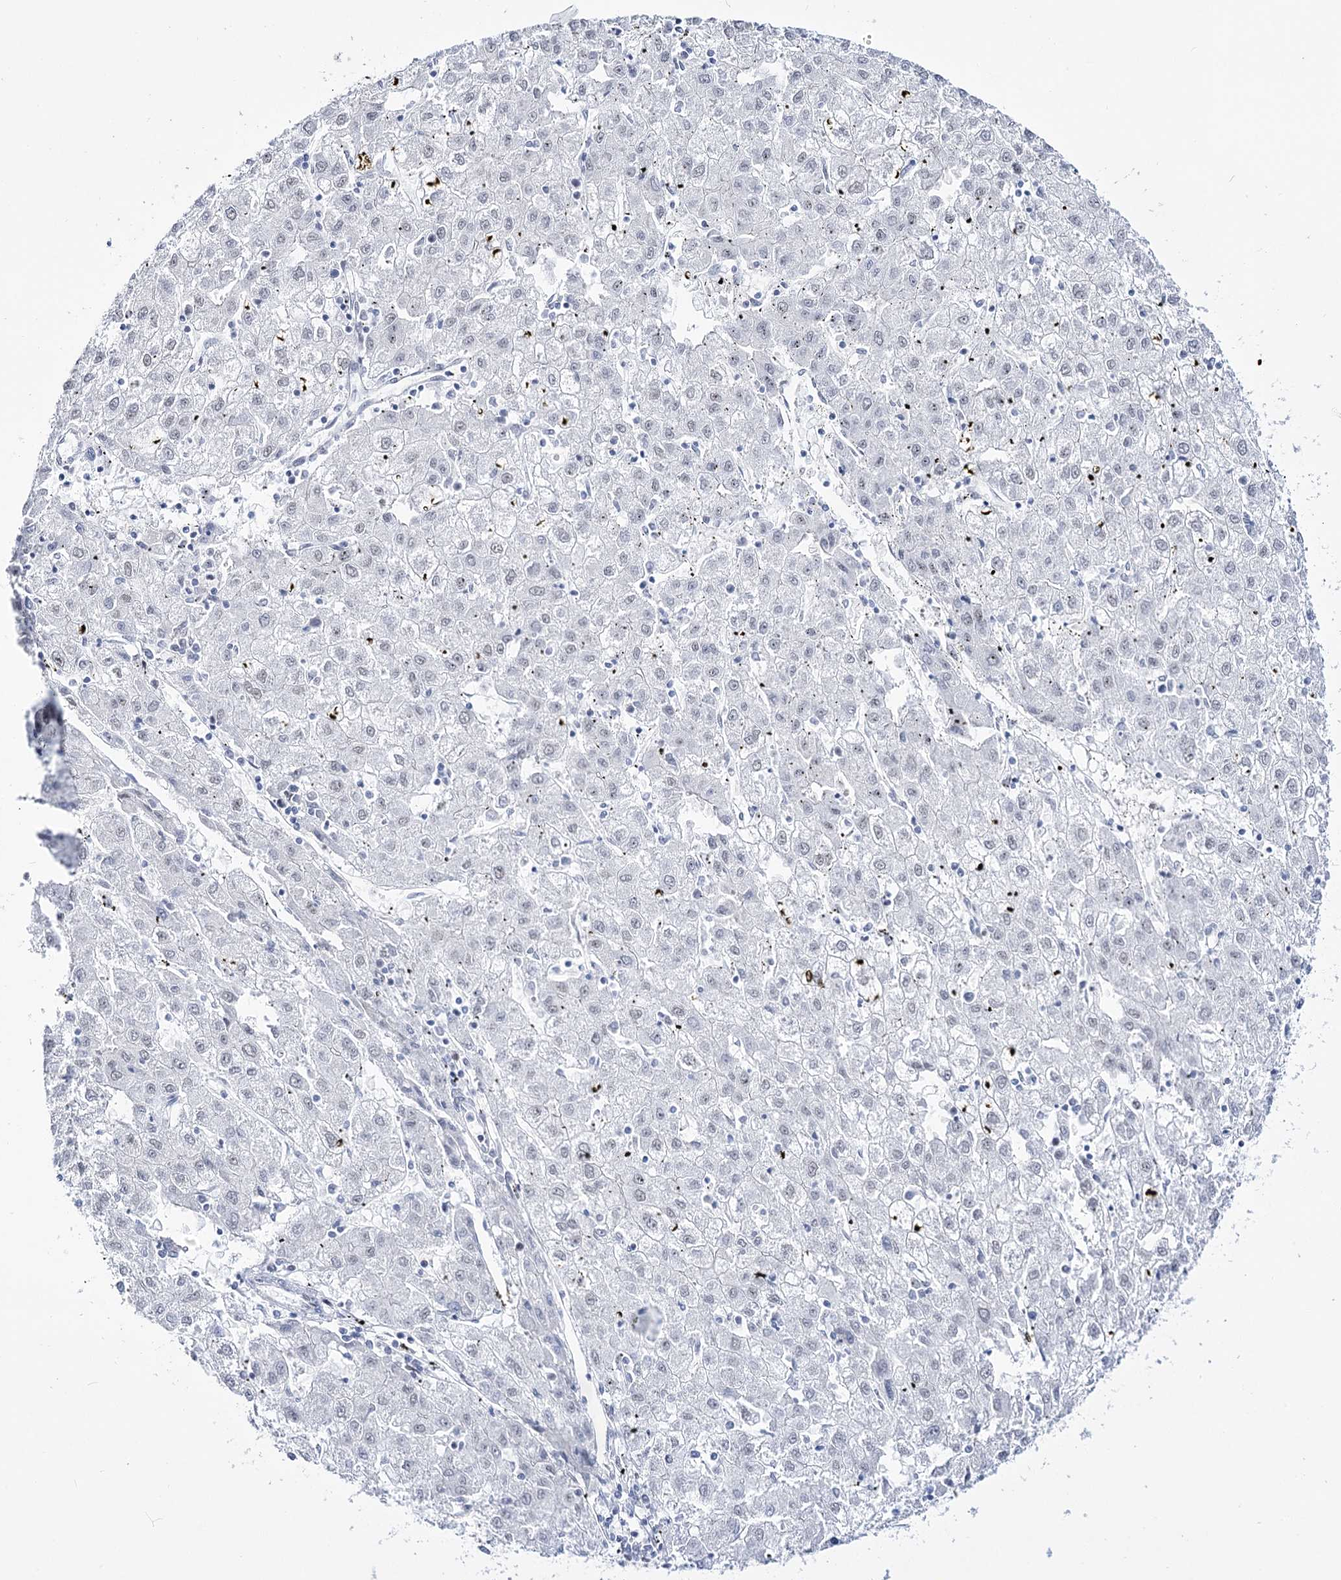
{"staining": {"intensity": "negative", "quantity": "none", "location": "none"}, "tissue": "liver cancer", "cell_type": "Tumor cells", "image_type": "cancer", "snomed": [{"axis": "morphology", "description": "Carcinoma, Hepatocellular, NOS"}, {"axis": "topography", "description": "Liver"}], "caption": "A high-resolution image shows IHC staining of liver cancer (hepatocellular carcinoma), which exhibits no significant staining in tumor cells.", "gene": "RBM15B", "patient": {"sex": "male", "age": 72}}